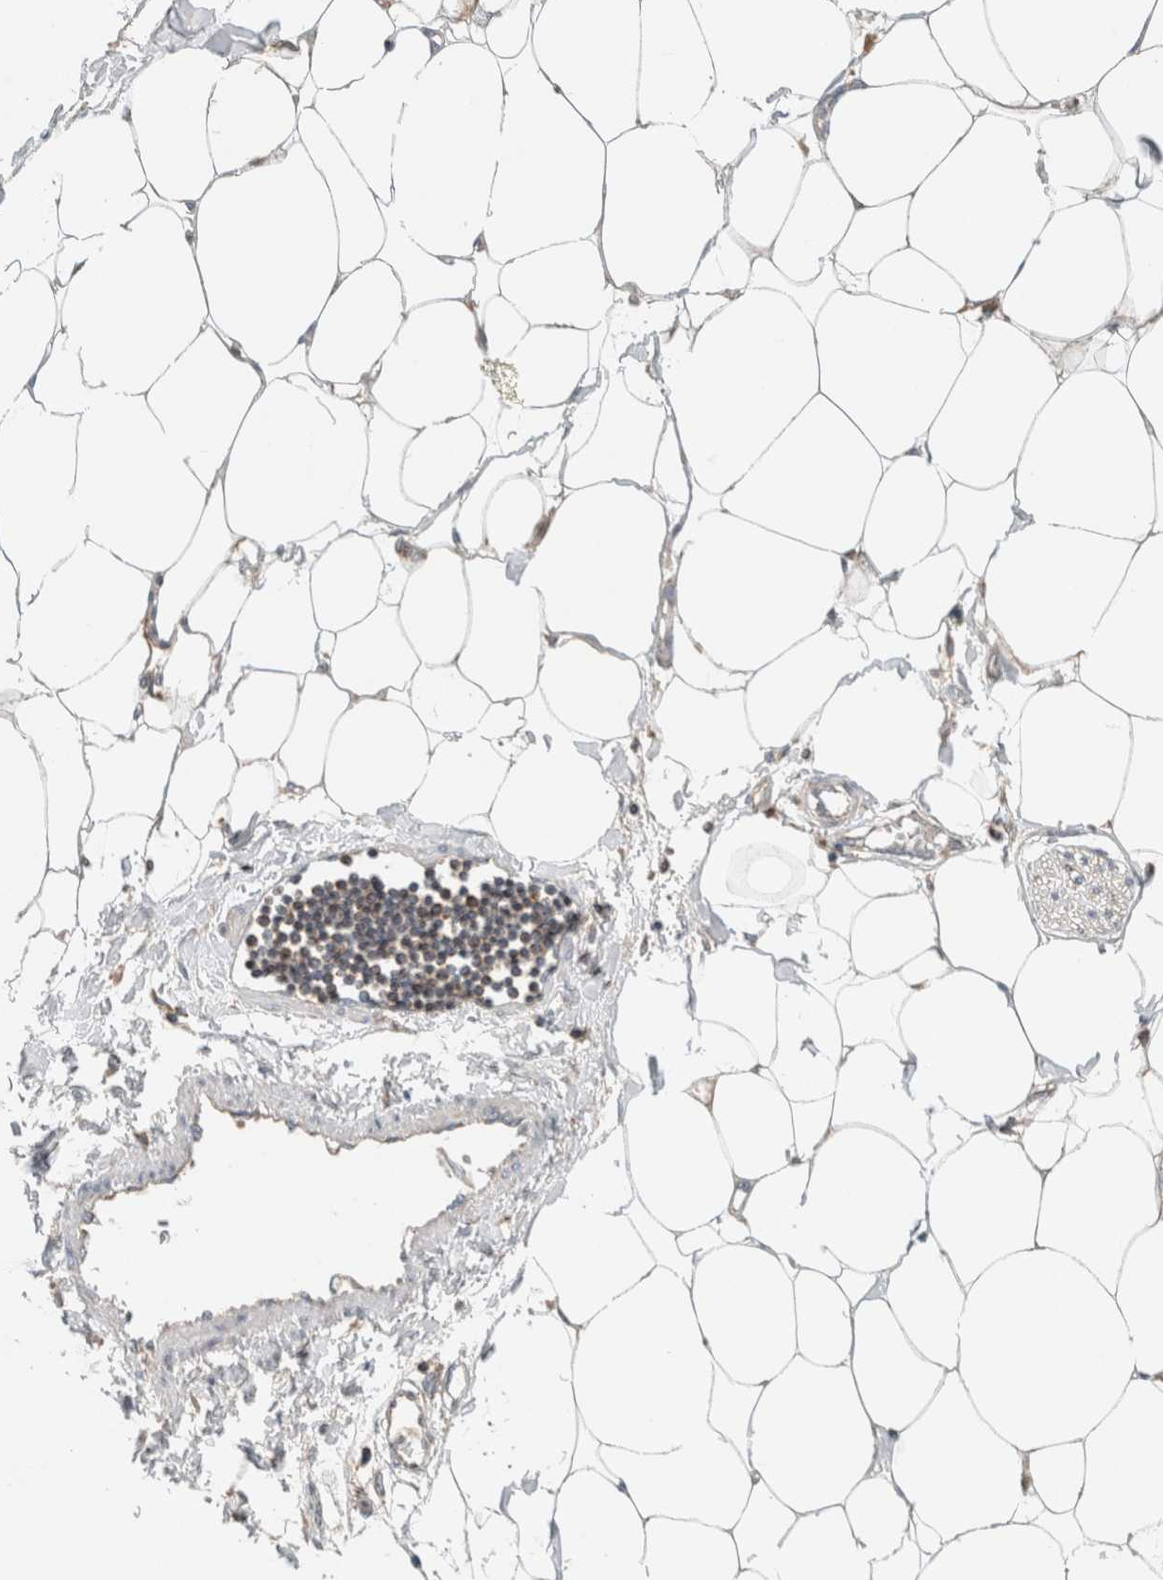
{"staining": {"intensity": "weak", "quantity": ">75%", "location": "cytoplasmic/membranous"}, "tissue": "adipose tissue", "cell_type": "Adipocytes", "image_type": "normal", "snomed": [{"axis": "morphology", "description": "Normal tissue, NOS"}, {"axis": "morphology", "description": "Adenocarcinoma, NOS"}, {"axis": "topography", "description": "Colon"}, {"axis": "topography", "description": "Peripheral nerve tissue"}], "caption": "Weak cytoplasmic/membranous protein positivity is appreciated in about >75% of adipocytes in adipose tissue.", "gene": "AMPD1", "patient": {"sex": "male", "age": 14}}